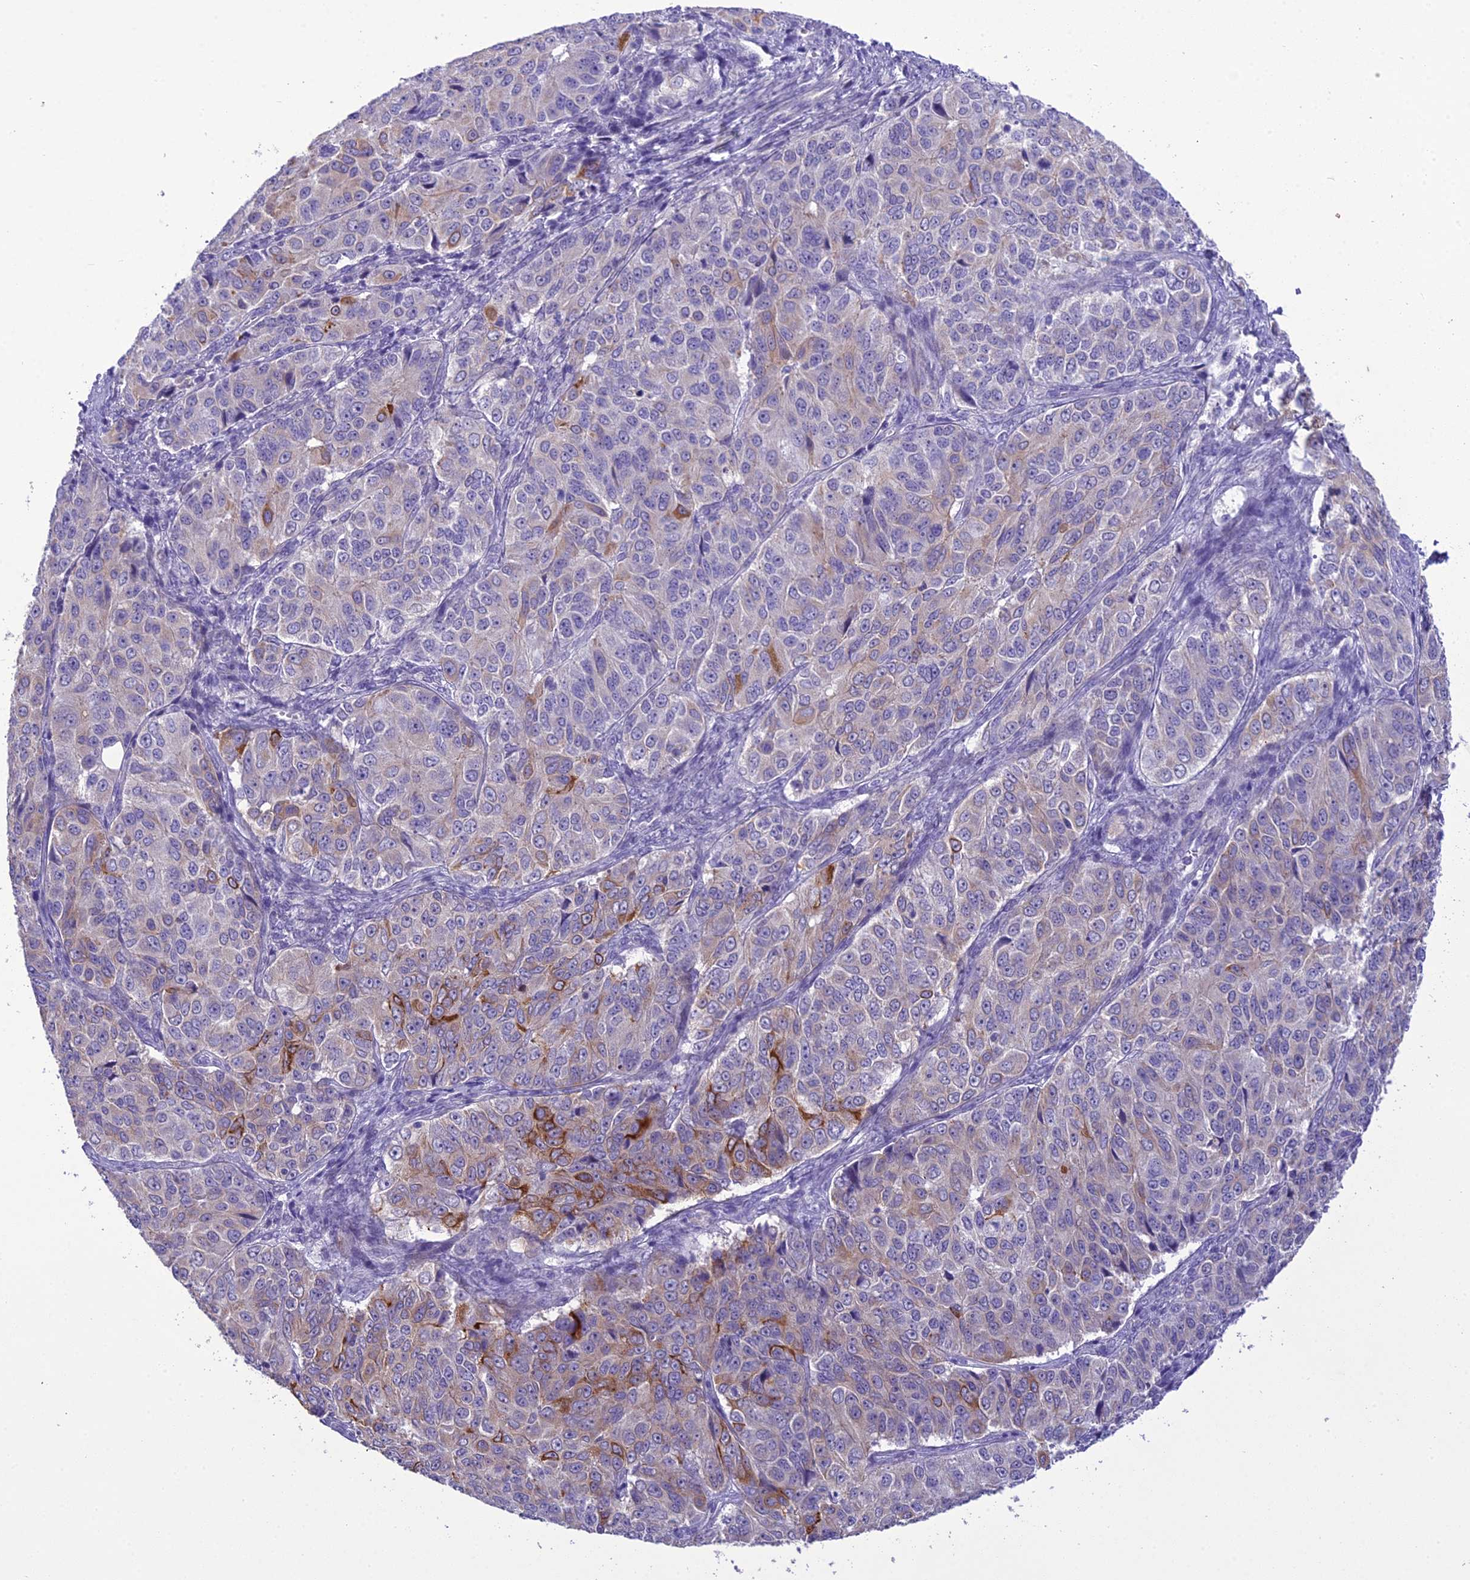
{"staining": {"intensity": "moderate", "quantity": "<25%", "location": "cytoplasmic/membranous"}, "tissue": "ovarian cancer", "cell_type": "Tumor cells", "image_type": "cancer", "snomed": [{"axis": "morphology", "description": "Carcinoma, endometroid"}, {"axis": "topography", "description": "Ovary"}], "caption": "Immunohistochemical staining of endometroid carcinoma (ovarian) displays low levels of moderate cytoplasmic/membranous protein staining in about <25% of tumor cells.", "gene": "SCRT1", "patient": {"sex": "female", "age": 51}}